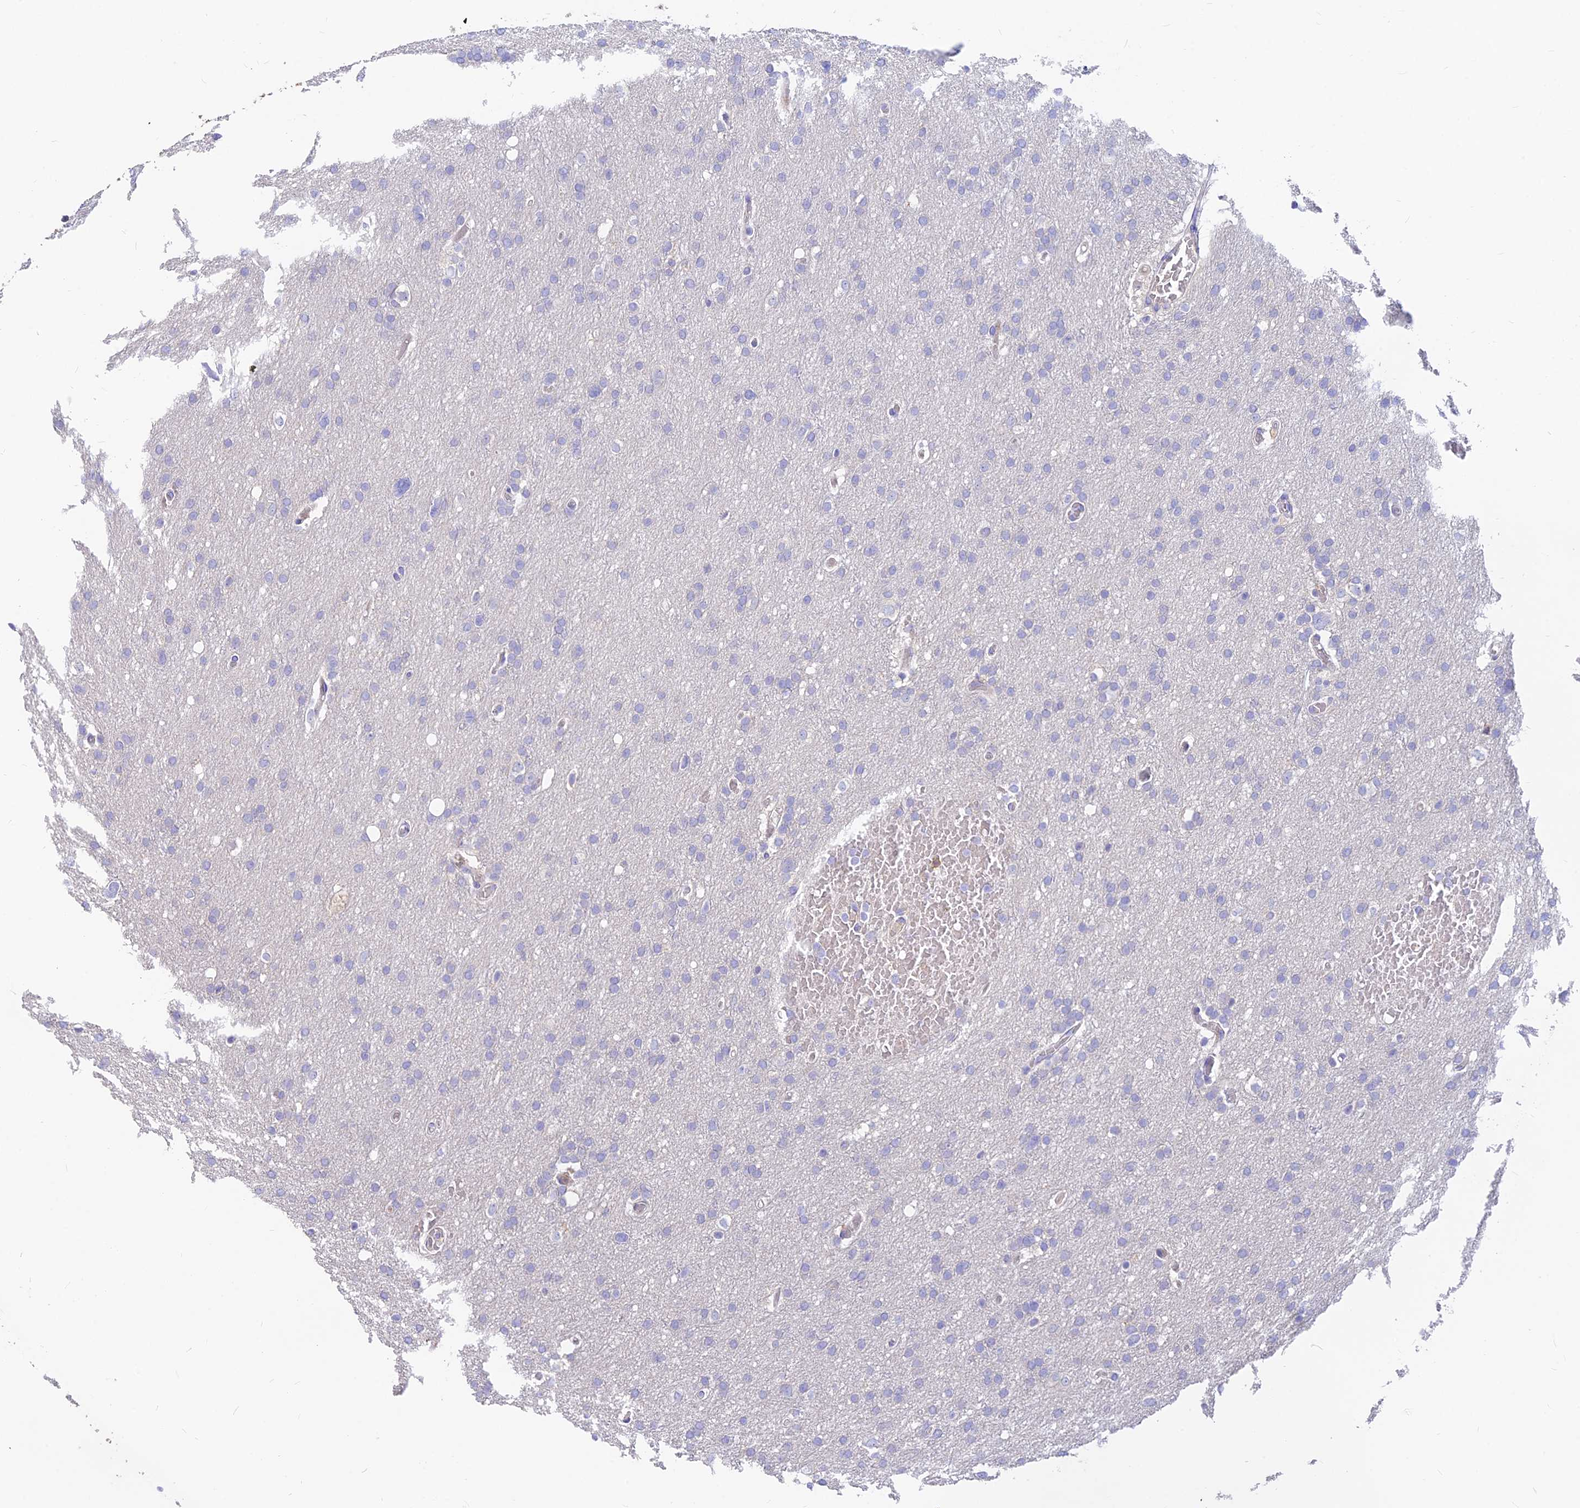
{"staining": {"intensity": "negative", "quantity": "none", "location": "none"}, "tissue": "glioma", "cell_type": "Tumor cells", "image_type": "cancer", "snomed": [{"axis": "morphology", "description": "Glioma, malignant, High grade"}, {"axis": "topography", "description": "Cerebral cortex"}], "caption": "Tumor cells show no significant positivity in glioma.", "gene": "DENND2D", "patient": {"sex": "female", "age": 36}}